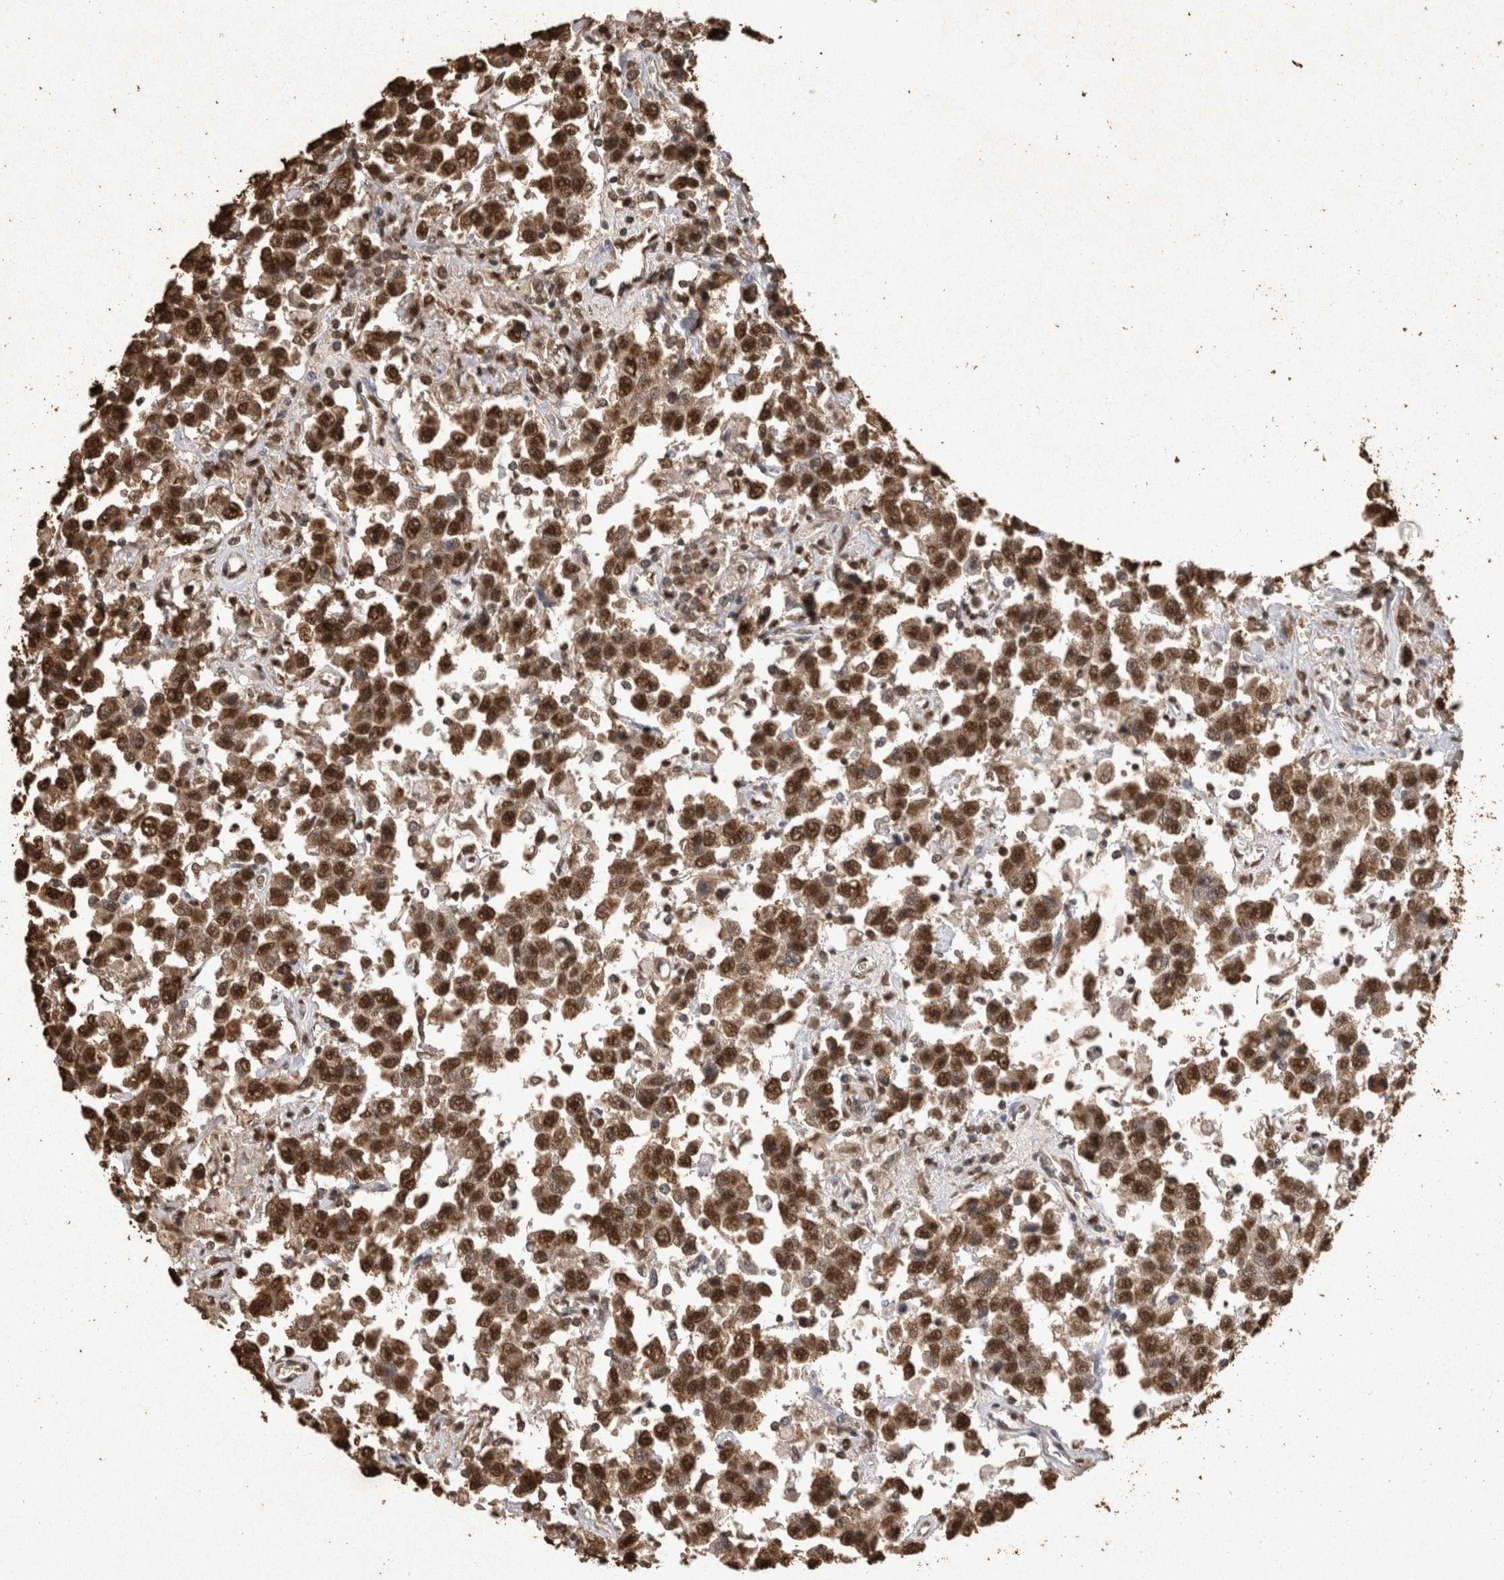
{"staining": {"intensity": "strong", "quantity": ">75%", "location": "cytoplasmic/membranous,nuclear"}, "tissue": "testis cancer", "cell_type": "Tumor cells", "image_type": "cancer", "snomed": [{"axis": "morphology", "description": "Seminoma, NOS"}, {"axis": "topography", "description": "Testis"}], "caption": "Testis seminoma stained with DAB (3,3'-diaminobenzidine) immunohistochemistry (IHC) shows high levels of strong cytoplasmic/membranous and nuclear expression in about >75% of tumor cells.", "gene": "OAS2", "patient": {"sex": "male", "age": 41}}